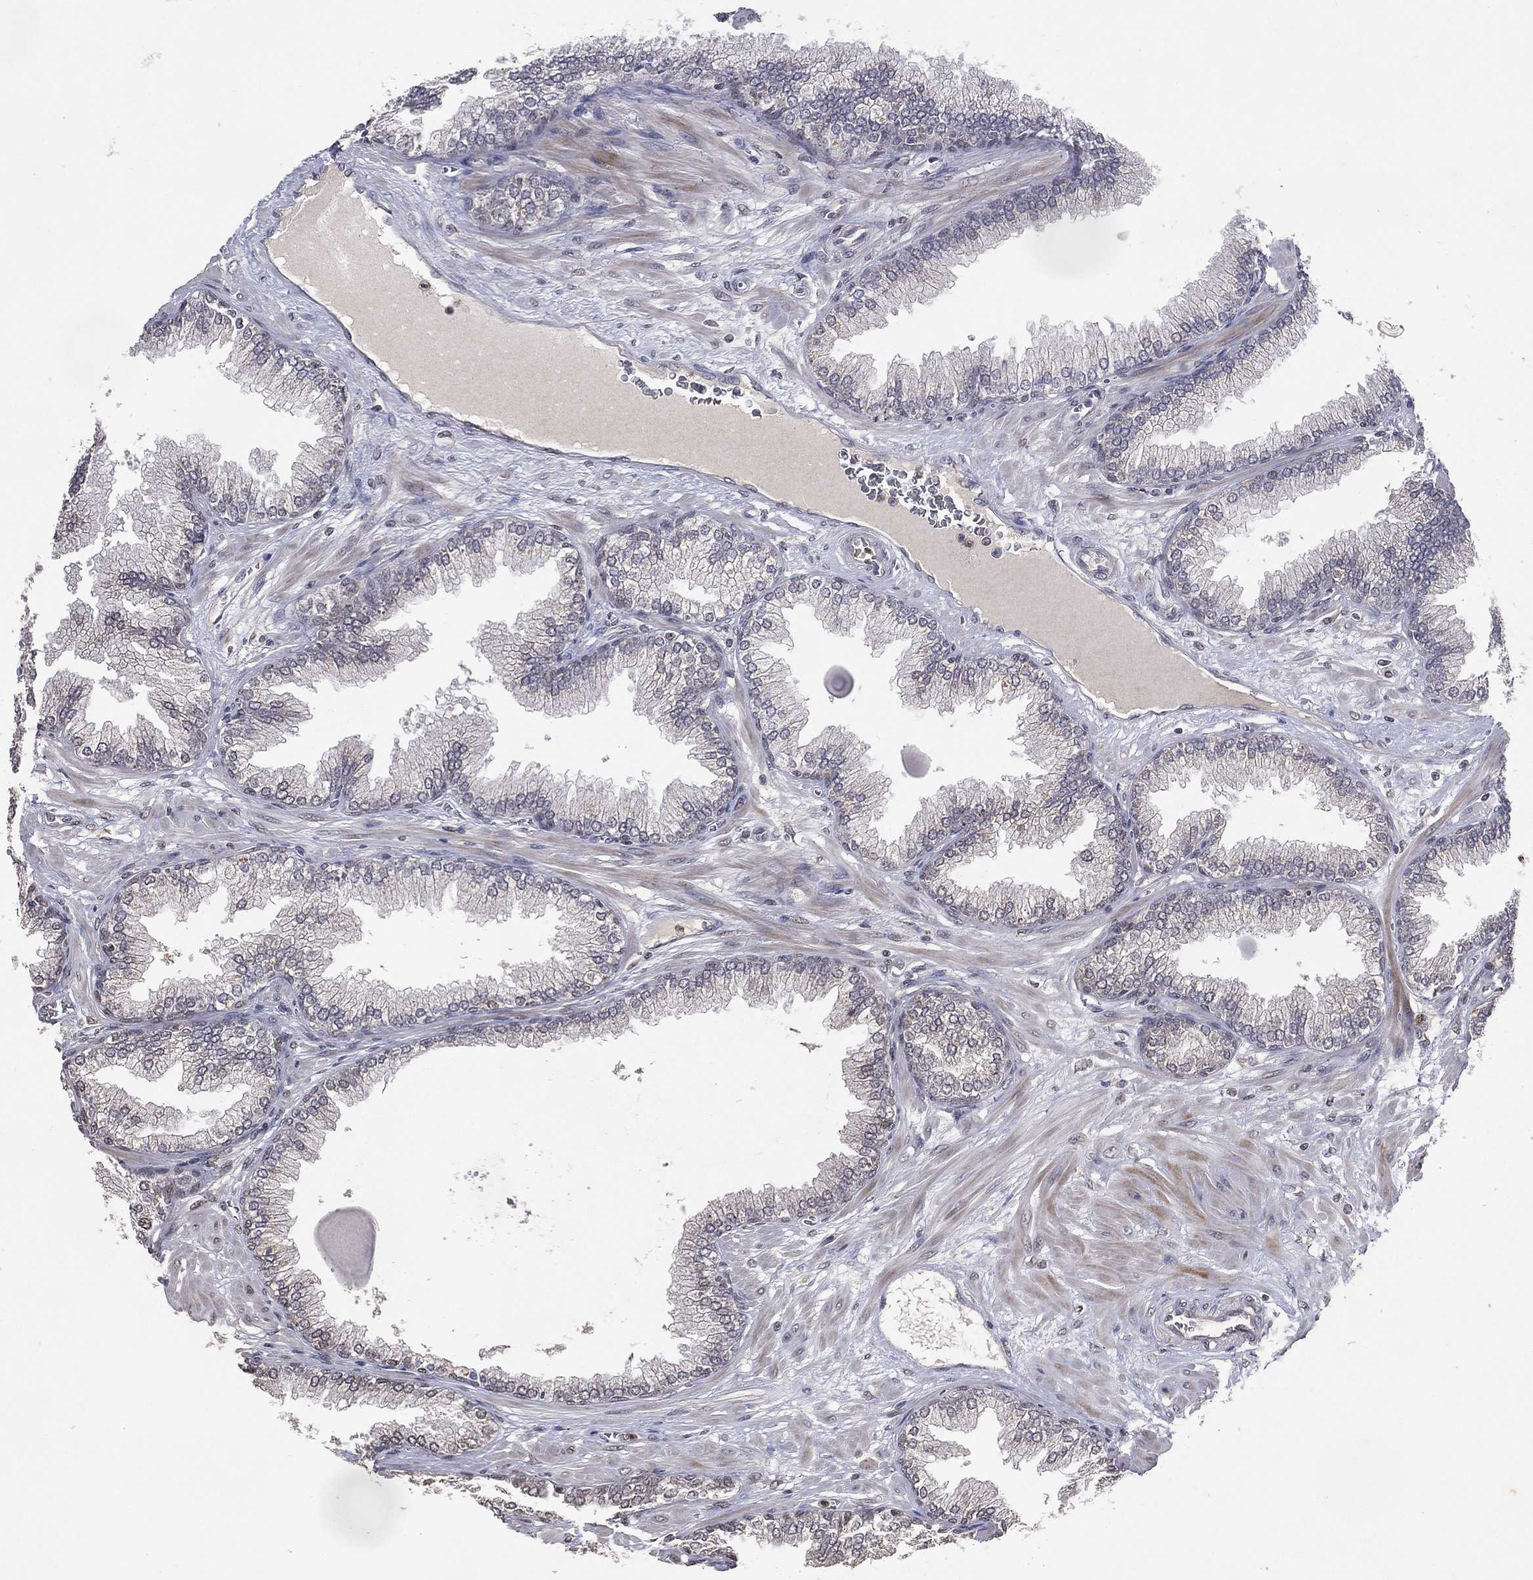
{"staining": {"intensity": "negative", "quantity": "none", "location": "none"}, "tissue": "prostate cancer", "cell_type": "Tumor cells", "image_type": "cancer", "snomed": [{"axis": "morphology", "description": "Adenocarcinoma, Low grade"}, {"axis": "topography", "description": "Prostate"}], "caption": "High power microscopy micrograph of an IHC histopathology image of prostate cancer, revealing no significant staining in tumor cells.", "gene": "DNAH7", "patient": {"sex": "male", "age": 69}}